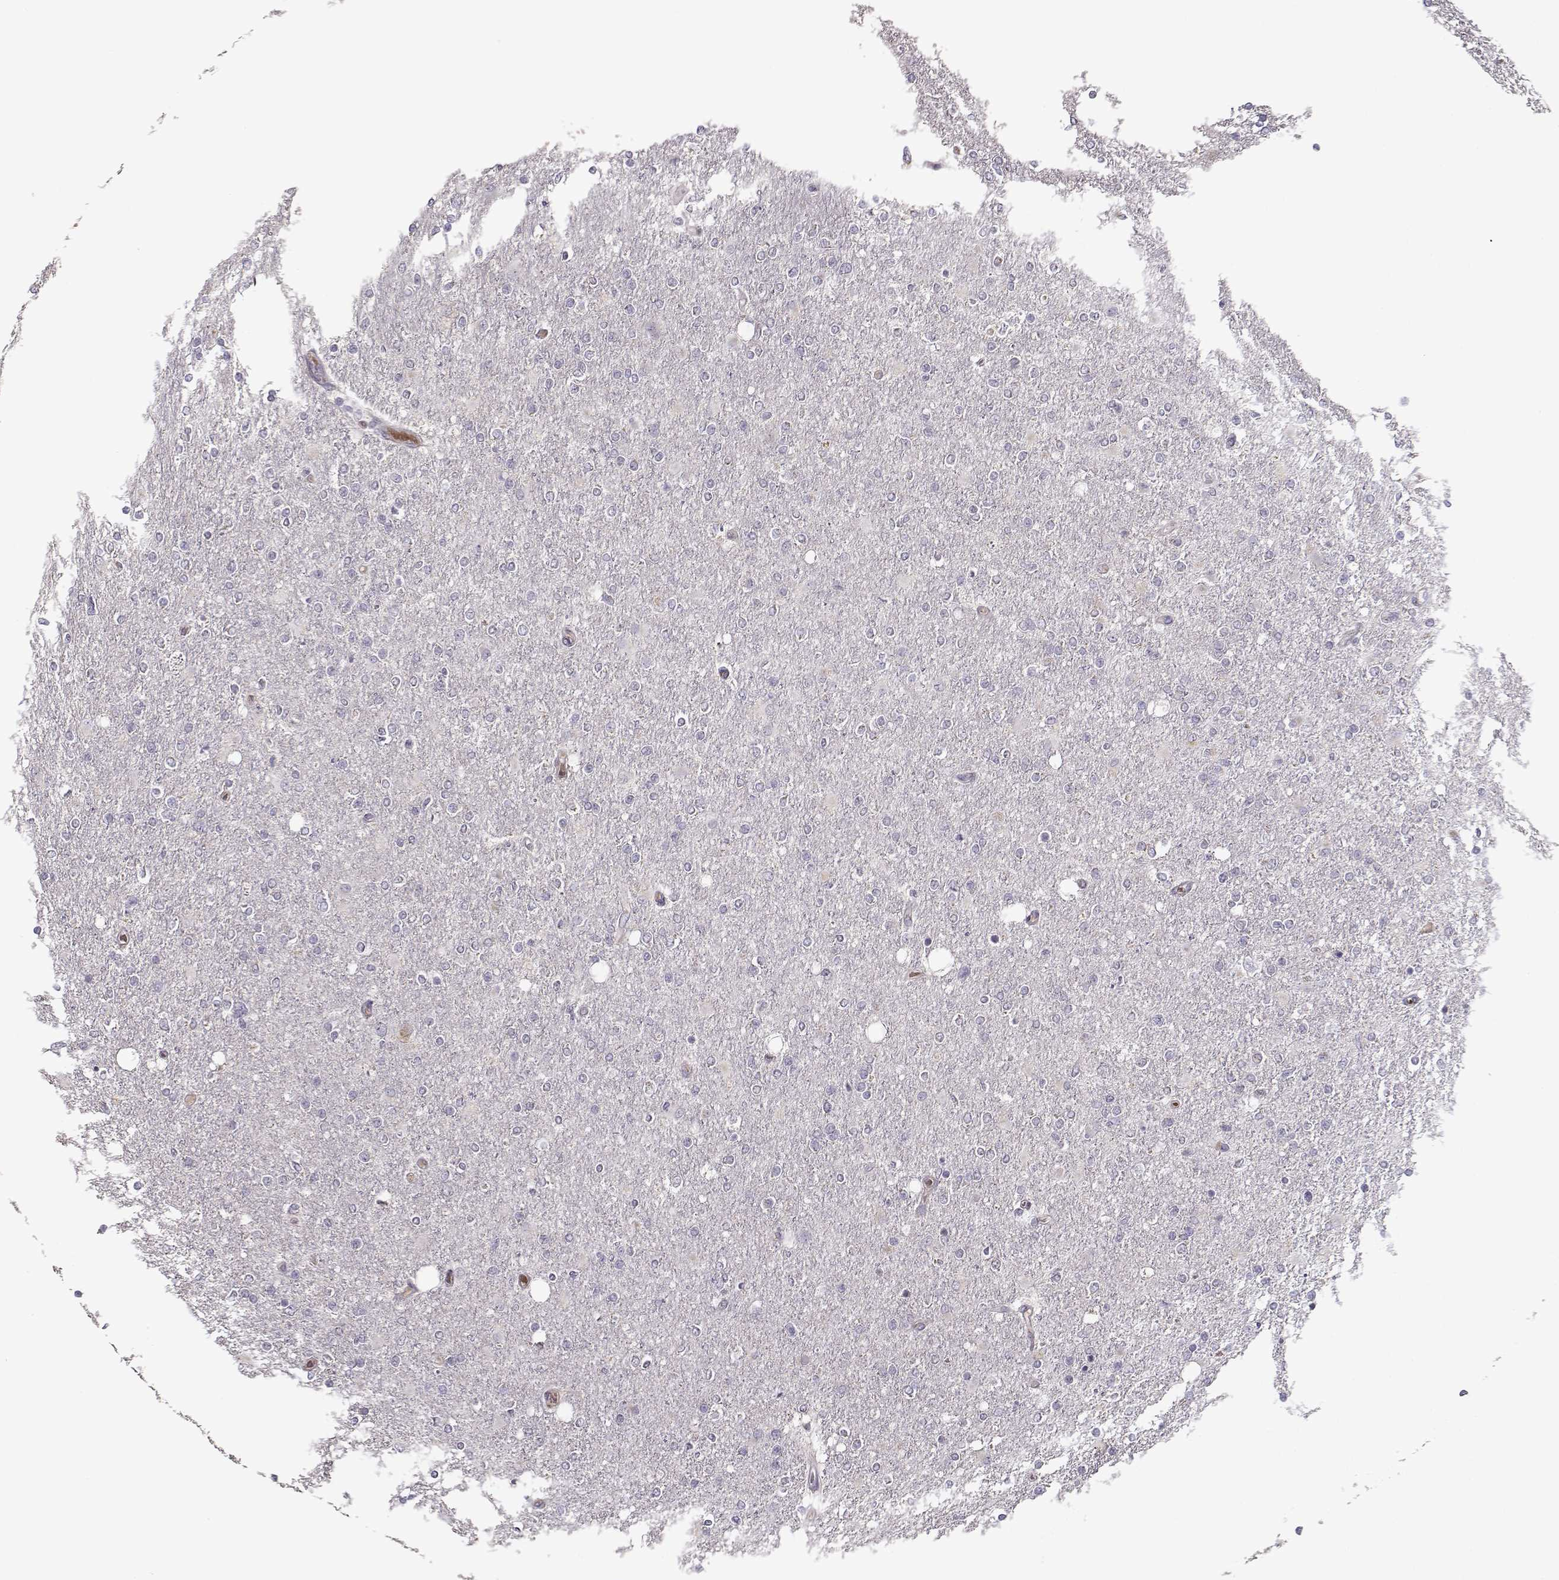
{"staining": {"intensity": "negative", "quantity": "none", "location": "none"}, "tissue": "glioma", "cell_type": "Tumor cells", "image_type": "cancer", "snomed": [{"axis": "morphology", "description": "Glioma, malignant, High grade"}, {"axis": "topography", "description": "Cerebral cortex"}], "caption": "Malignant glioma (high-grade) was stained to show a protein in brown. There is no significant expression in tumor cells. The staining is performed using DAB brown chromogen with nuclei counter-stained in using hematoxylin.", "gene": "SLC4A5", "patient": {"sex": "male", "age": 70}}